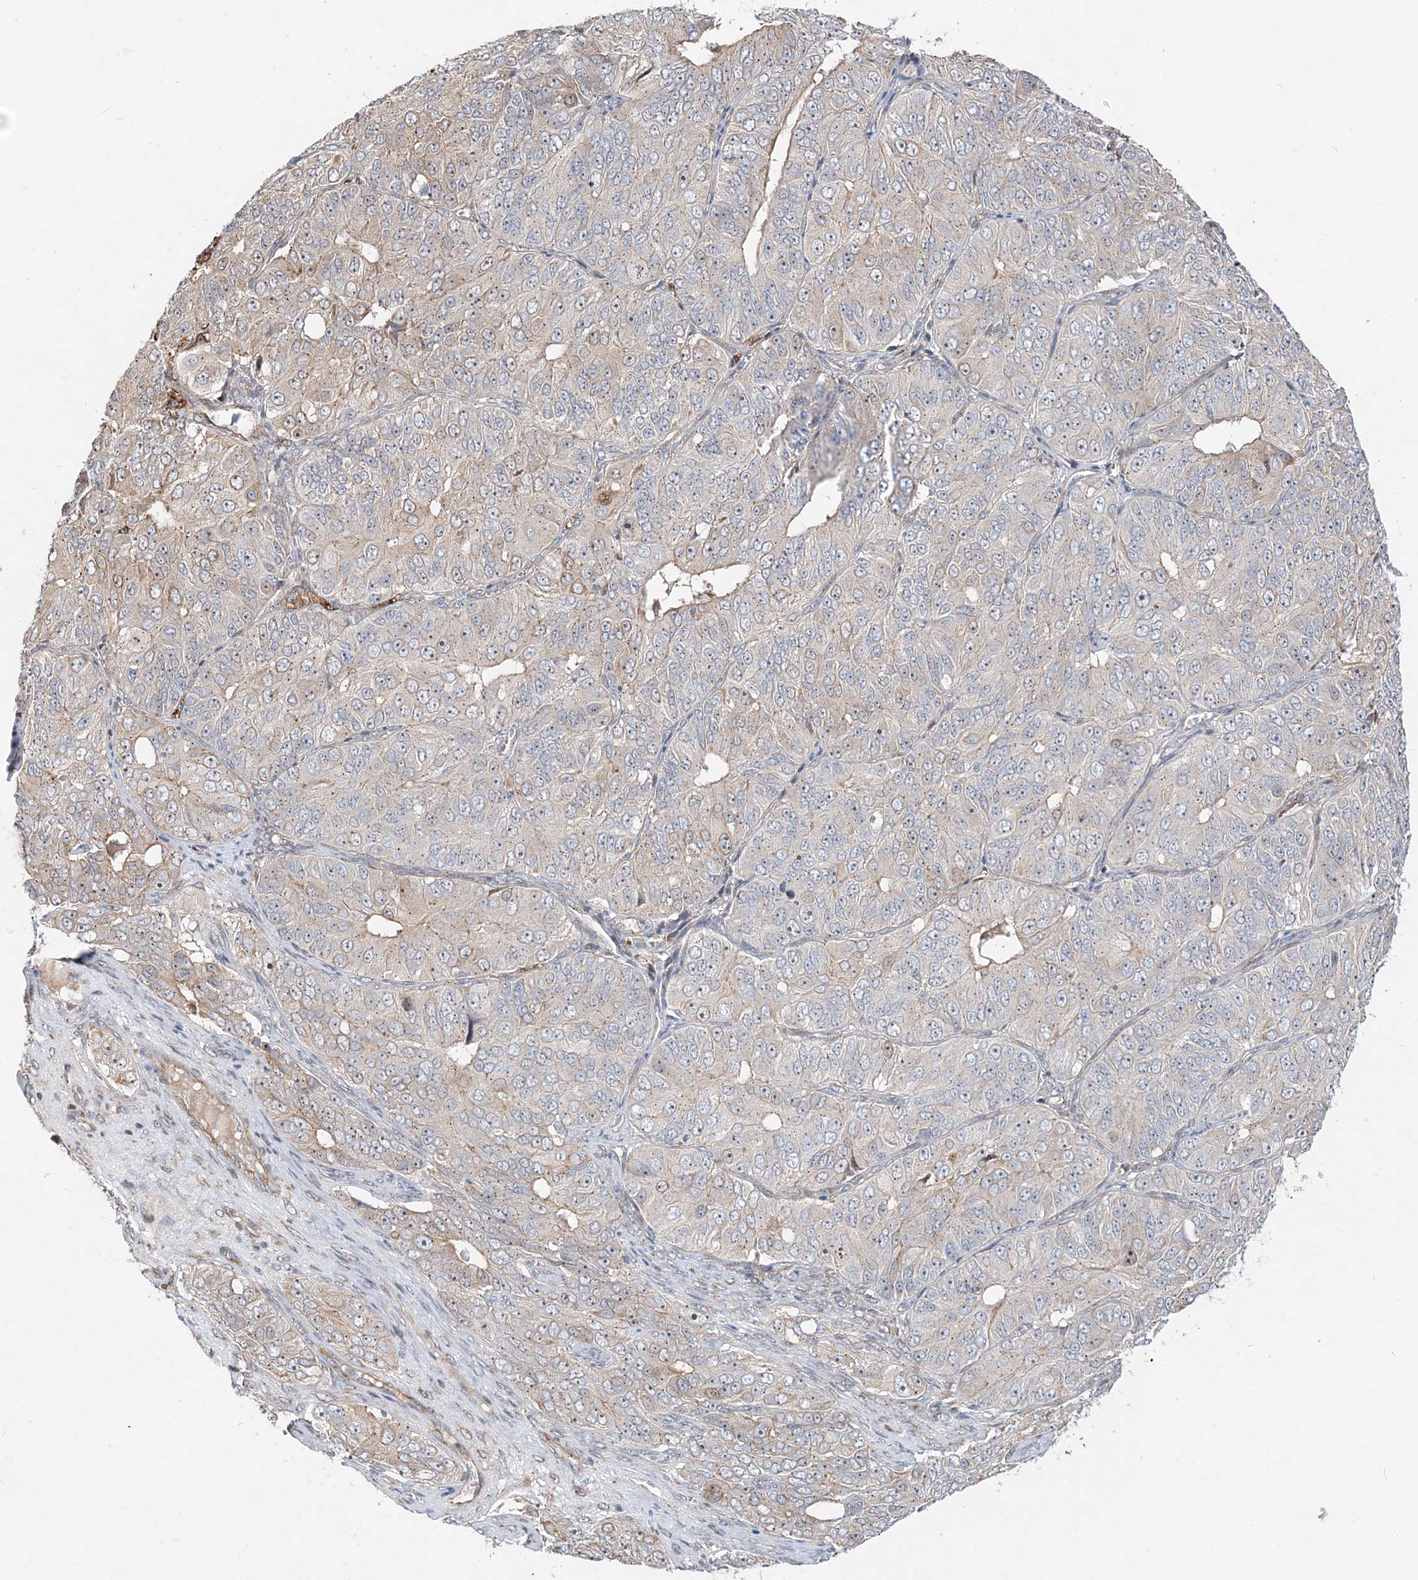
{"staining": {"intensity": "weak", "quantity": "<25%", "location": "cytoplasmic/membranous"}, "tissue": "ovarian cancer", "cell_type": "Tumor cells", "image_type": "cancer", "snomed": [{"axis": "morphology", "description": "Carcinoma, endometroid"}, {"axis": "topography", "description": "Ovary"}], "caption": "An image of ovarian endometroid carcinoma stained for a protein exhibits no brown staining in tumor cells. (DAB IHC with hematoxylin counter stain).", "gene": "CXXC5", "patient": {"sex": "female", "age": 51}}